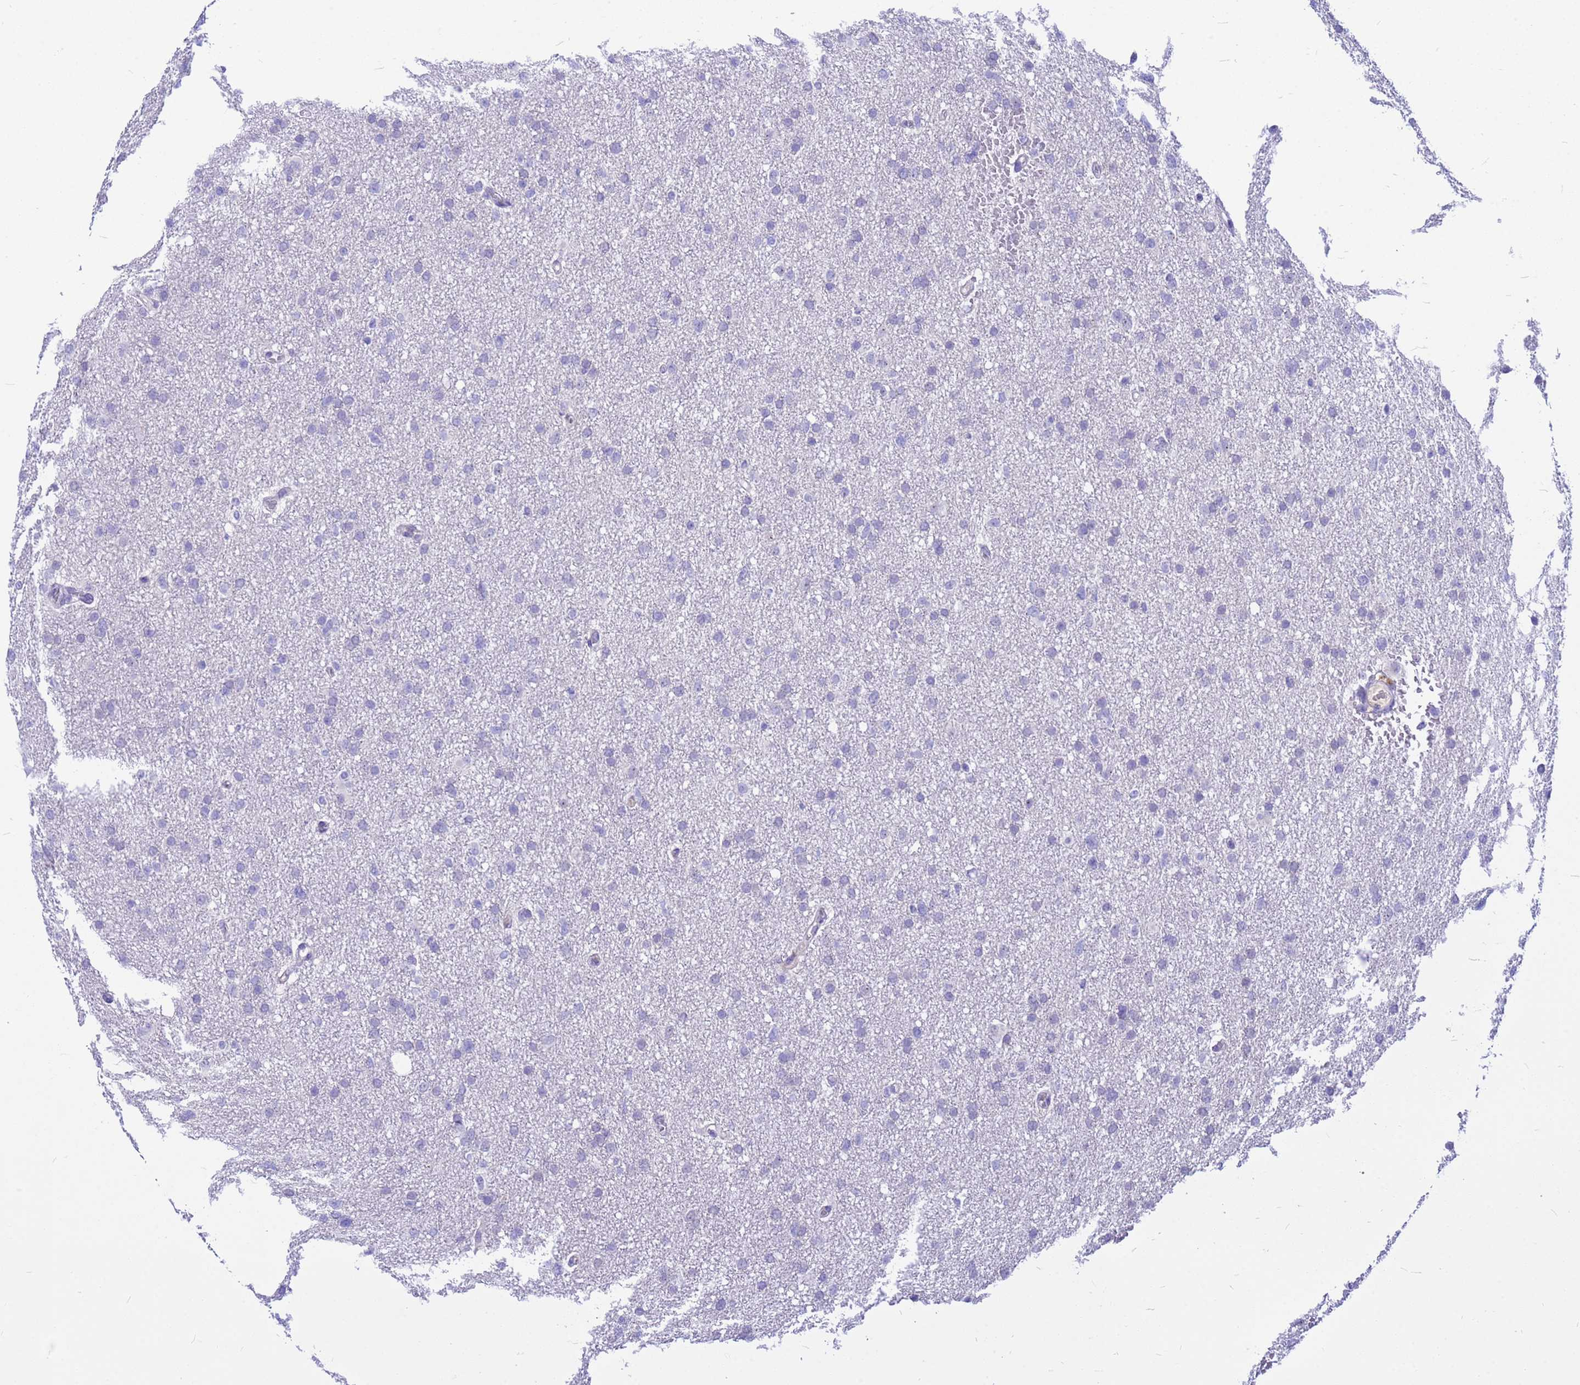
{"staining": {"intensity": "negative", "quantity": "none", "location": "none"}, "tissue": "glioma", "cell_type": "Tumor cells", "image_type": "cancer", "snomed": [{"axis": "morphology", "description": "Glioma, malignant, High grade"}, {"axis": "topography", "description": "Cerebral cortex"}], "caption": "Image shows no significant protein staining in tumor cells of malignant high-grade glioma.", "gene": "DMRTC2", "patient": {"sex": "female", "age": 36}}